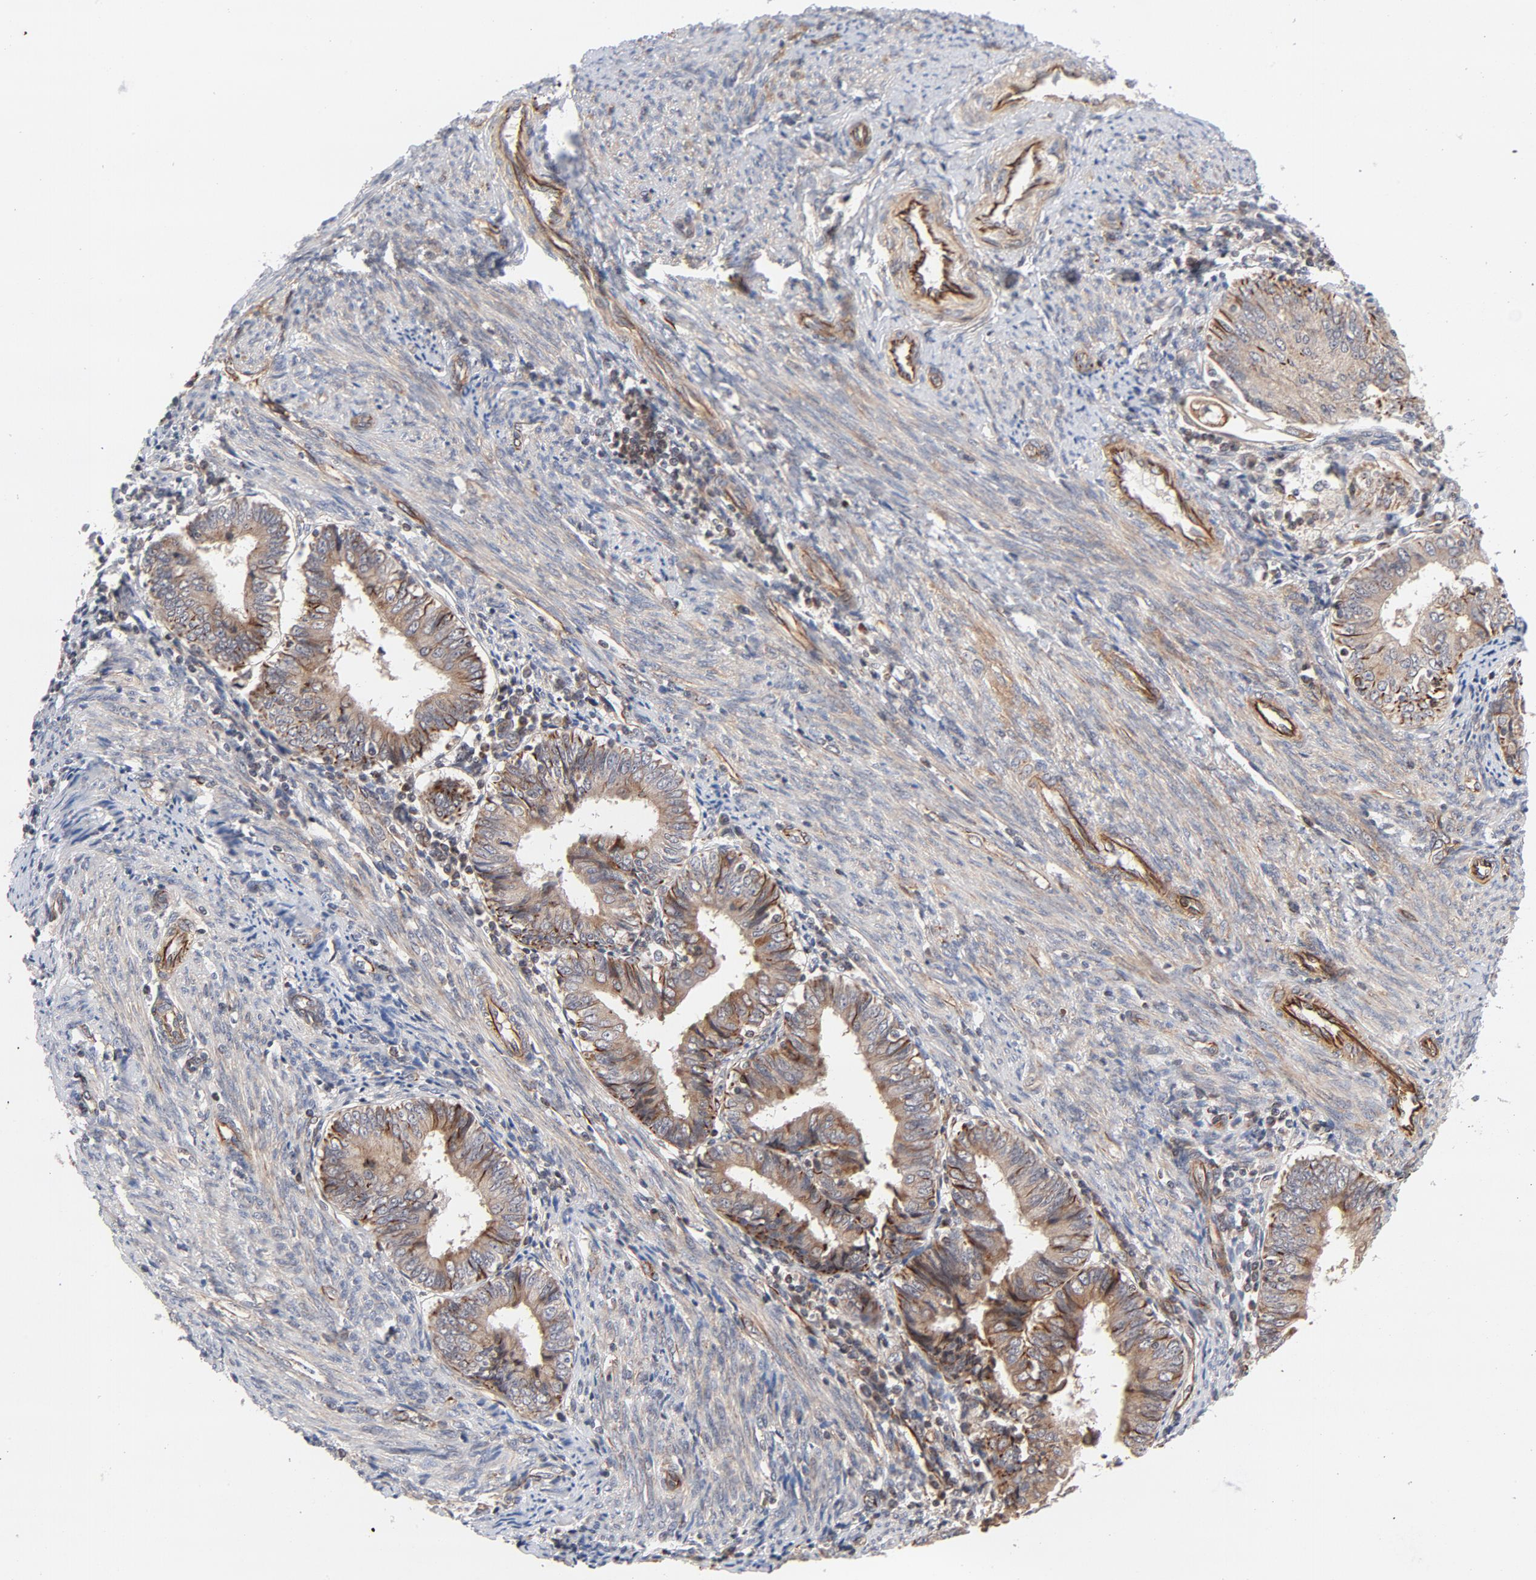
{"staining": {"intensity": "moderate", "quantity": ">75%", "location": "cytoplasmic/membranous"}, "tissue": "endometrial cancer", "cell_type": "Tumor cells", "image_type": "cancer", "snomed": [{"axis": "morphology", "description": "Adenocarcinoma, NOS"}, {"axis": "topography", "description": "Endometrium"}], "caption": "Endometrial cancer (adenocarcinoma) stained with a protein marker demonstrates moderate staining in tumor cells.", "gene": "DNAAF2", "patient": {"sex": "female", "age": 75}}